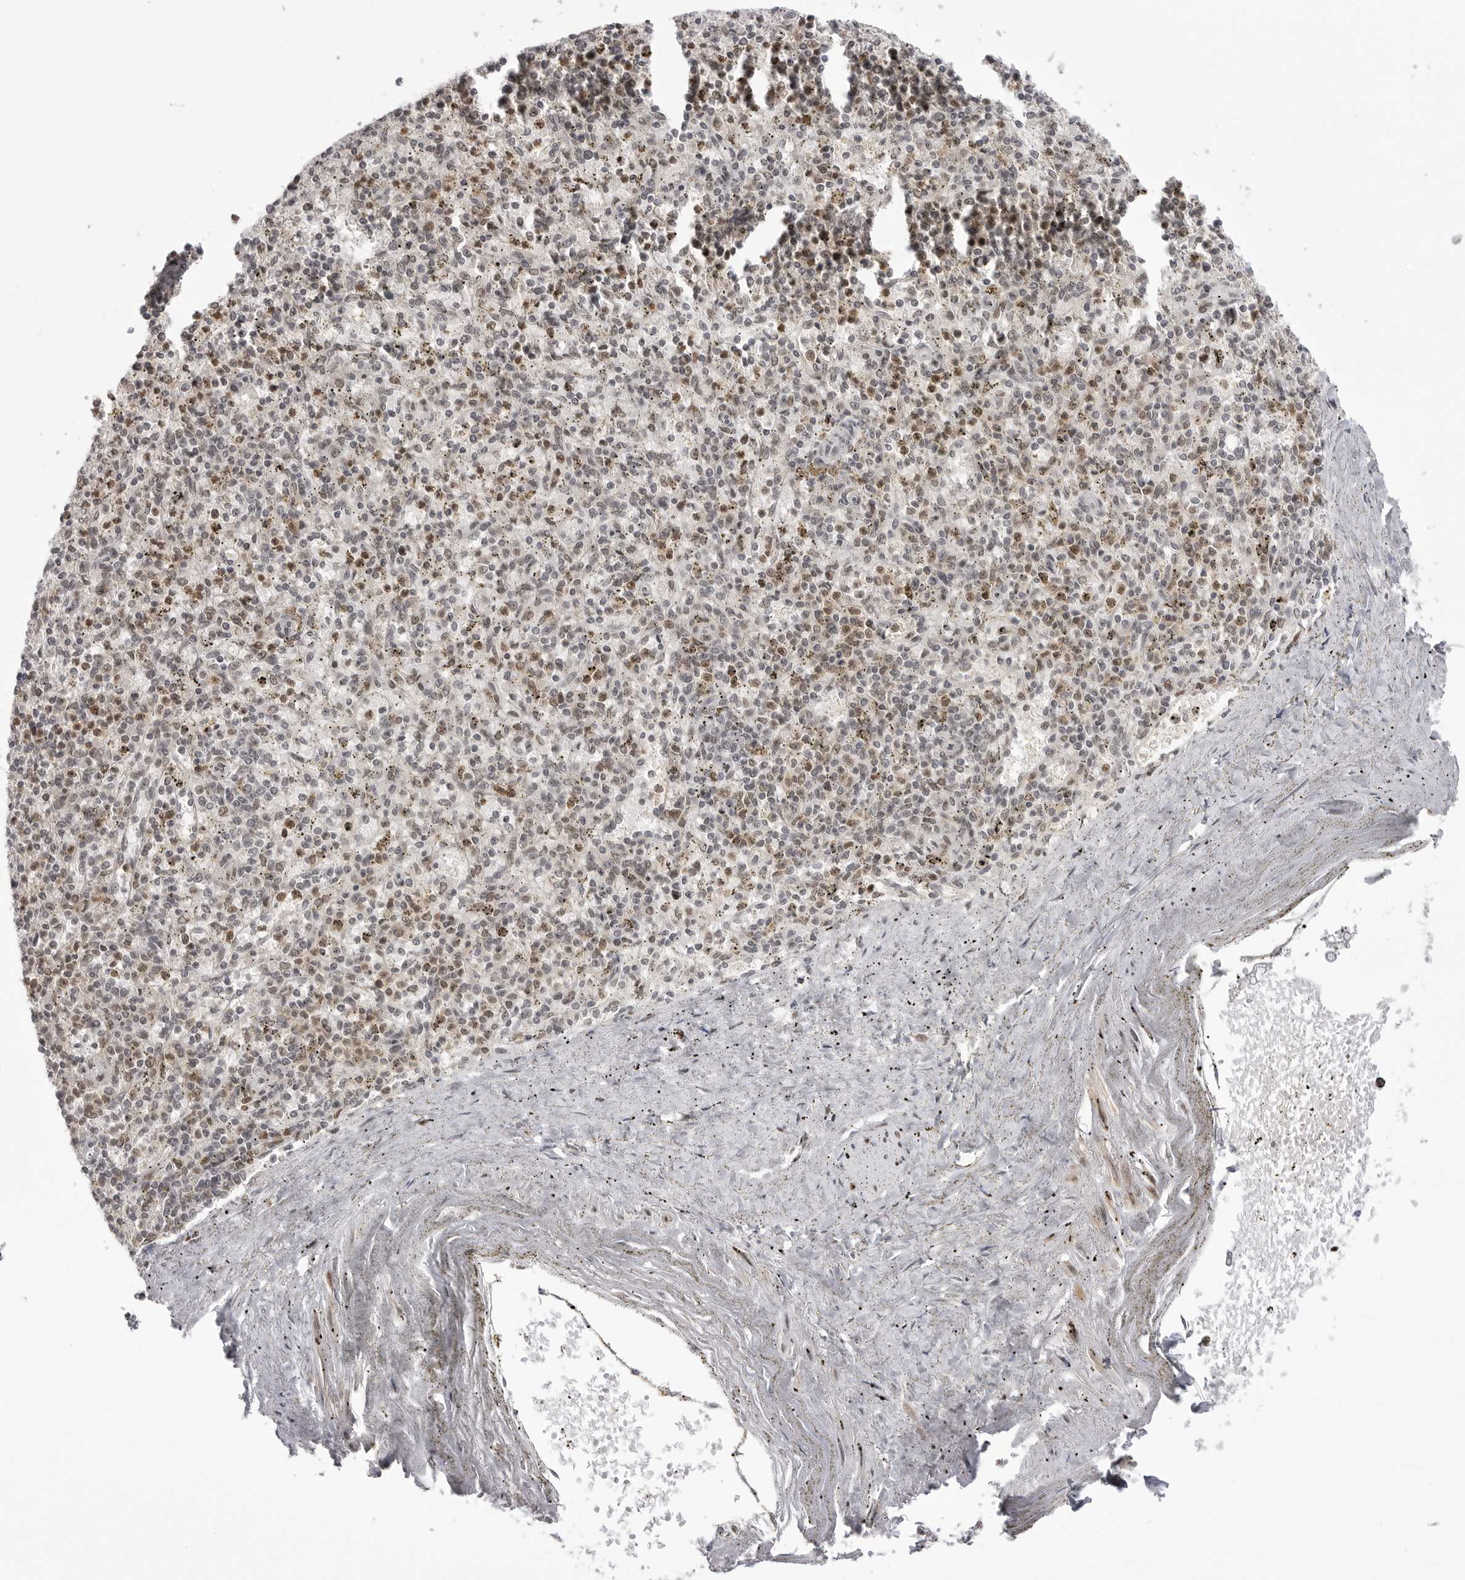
{"staining": {"intensity": "moderate", "quantity": "25%-75%", "location": "cytoplasmic/membranous,nuclear"}, "tissue": "spleen", "cell_type": "Cells in red pulp", "image_type": "normal", "snomed": [{"axis": "morphology", "description": "Normal tissue, NOS"}, {"axis": "topography", "description": "Spleen"}], "caption": "This image exhibits immunohistochemistry staining of unremarkable human spleen, with medium moderate cytoplasmic/membranous,nuclear staining in approximately 25%-75% of cells in red pulp.", "gene": "PTK2B", "patient": {"sex": "male", "age": 72}}